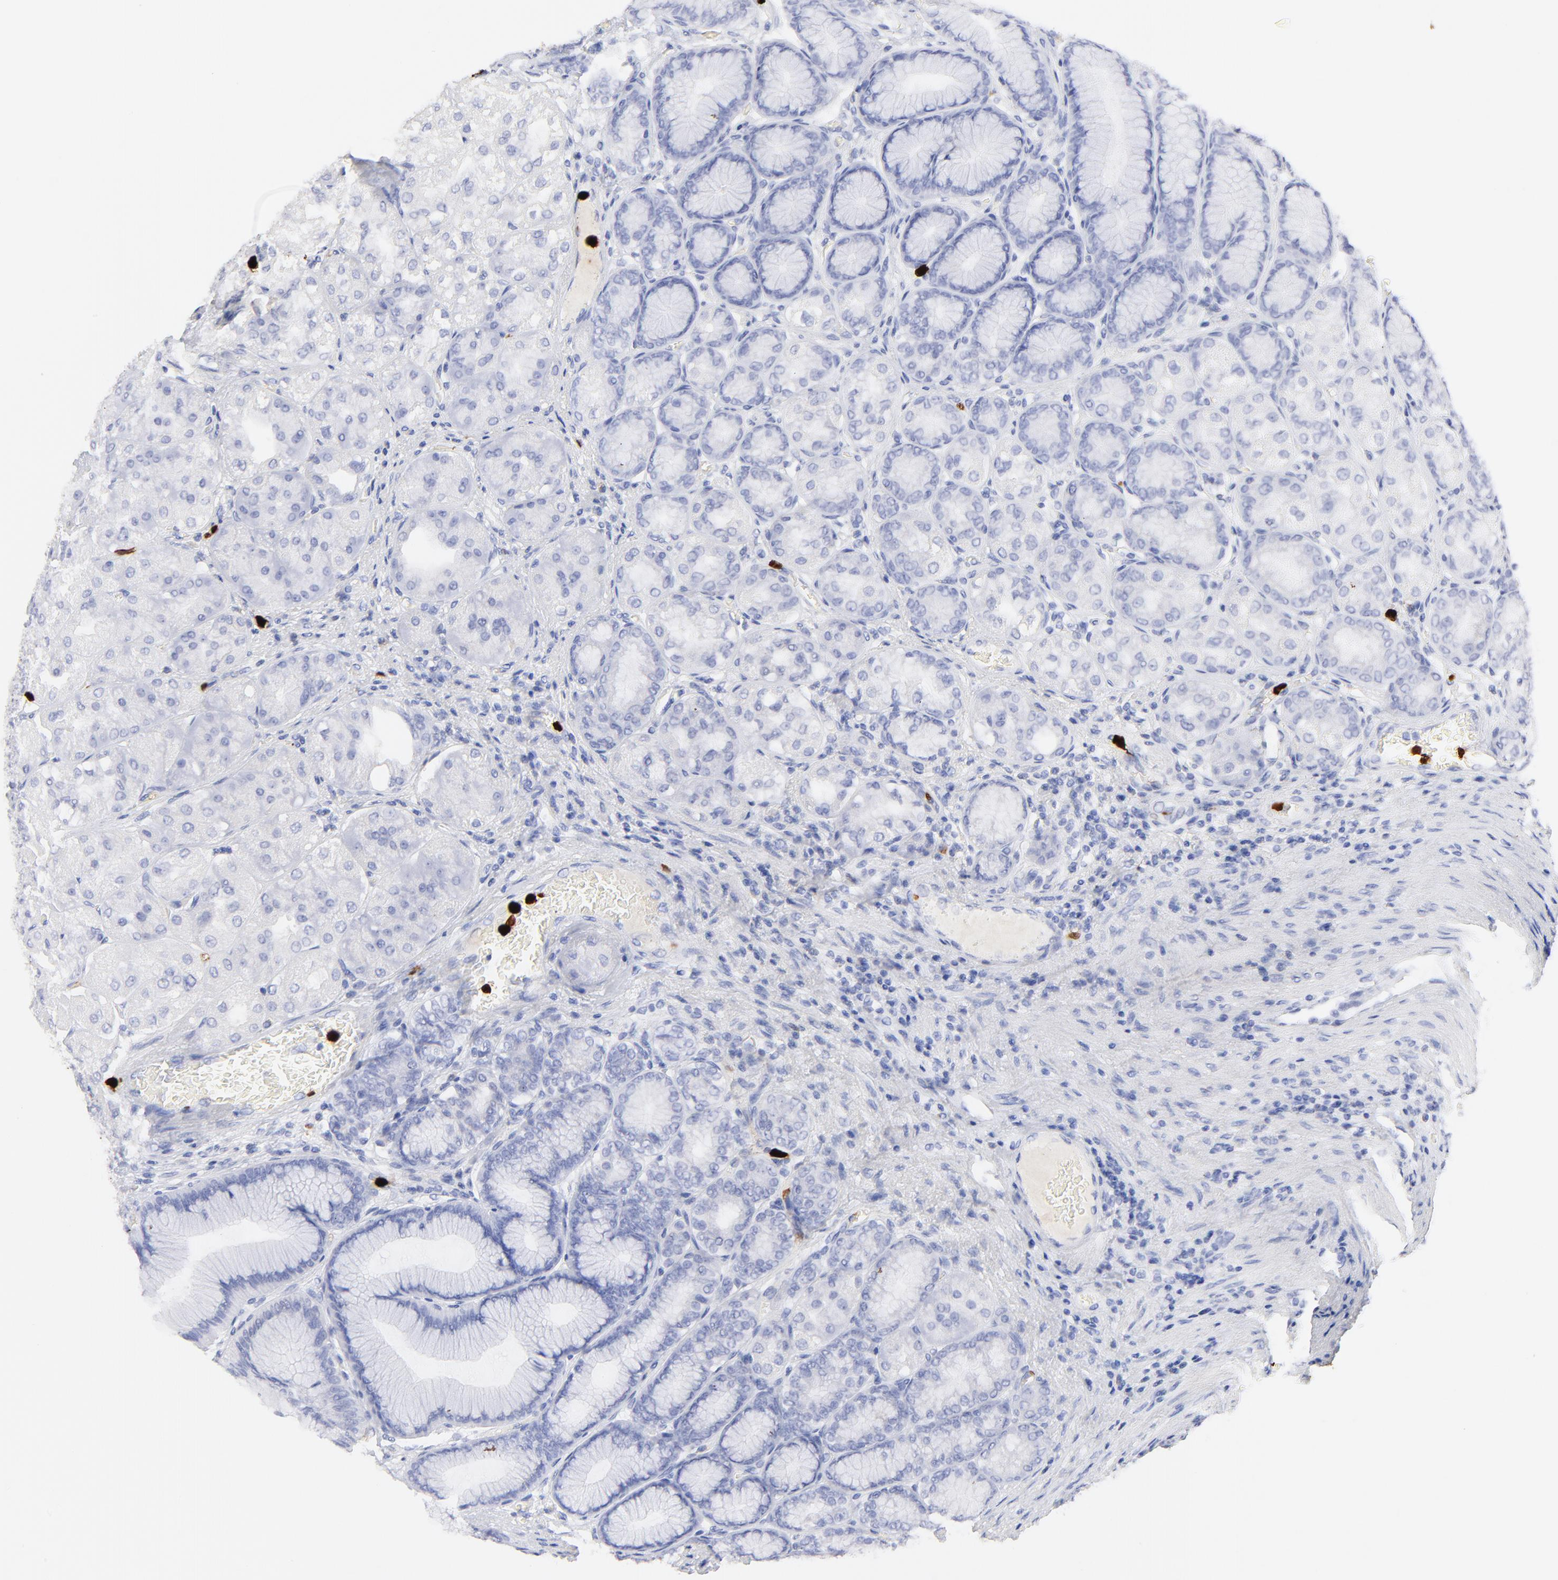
{"staining": {"intensity": "negative", "quantity": "none", "location": "none"}, "tissue": "stomach", "cell_type": "Glandular cells", "image_type": "normal", "snomed": [{"axis": "morphology", "description": "Normal tissue, NOS"}, {"axis": "morphology", "description": "Adenocarcinoma, NOS"}, {"axis": "topography", "description": "Stomach"}, {"axis": "topography", "description": "Stomach, lower"}], "caption": "This is an immunohistochemistry (IHC) image of benign stomach. There is no expression in glandular cells.", "gene": "S100A12", "patient": {"sex": "female", "age": 65}}